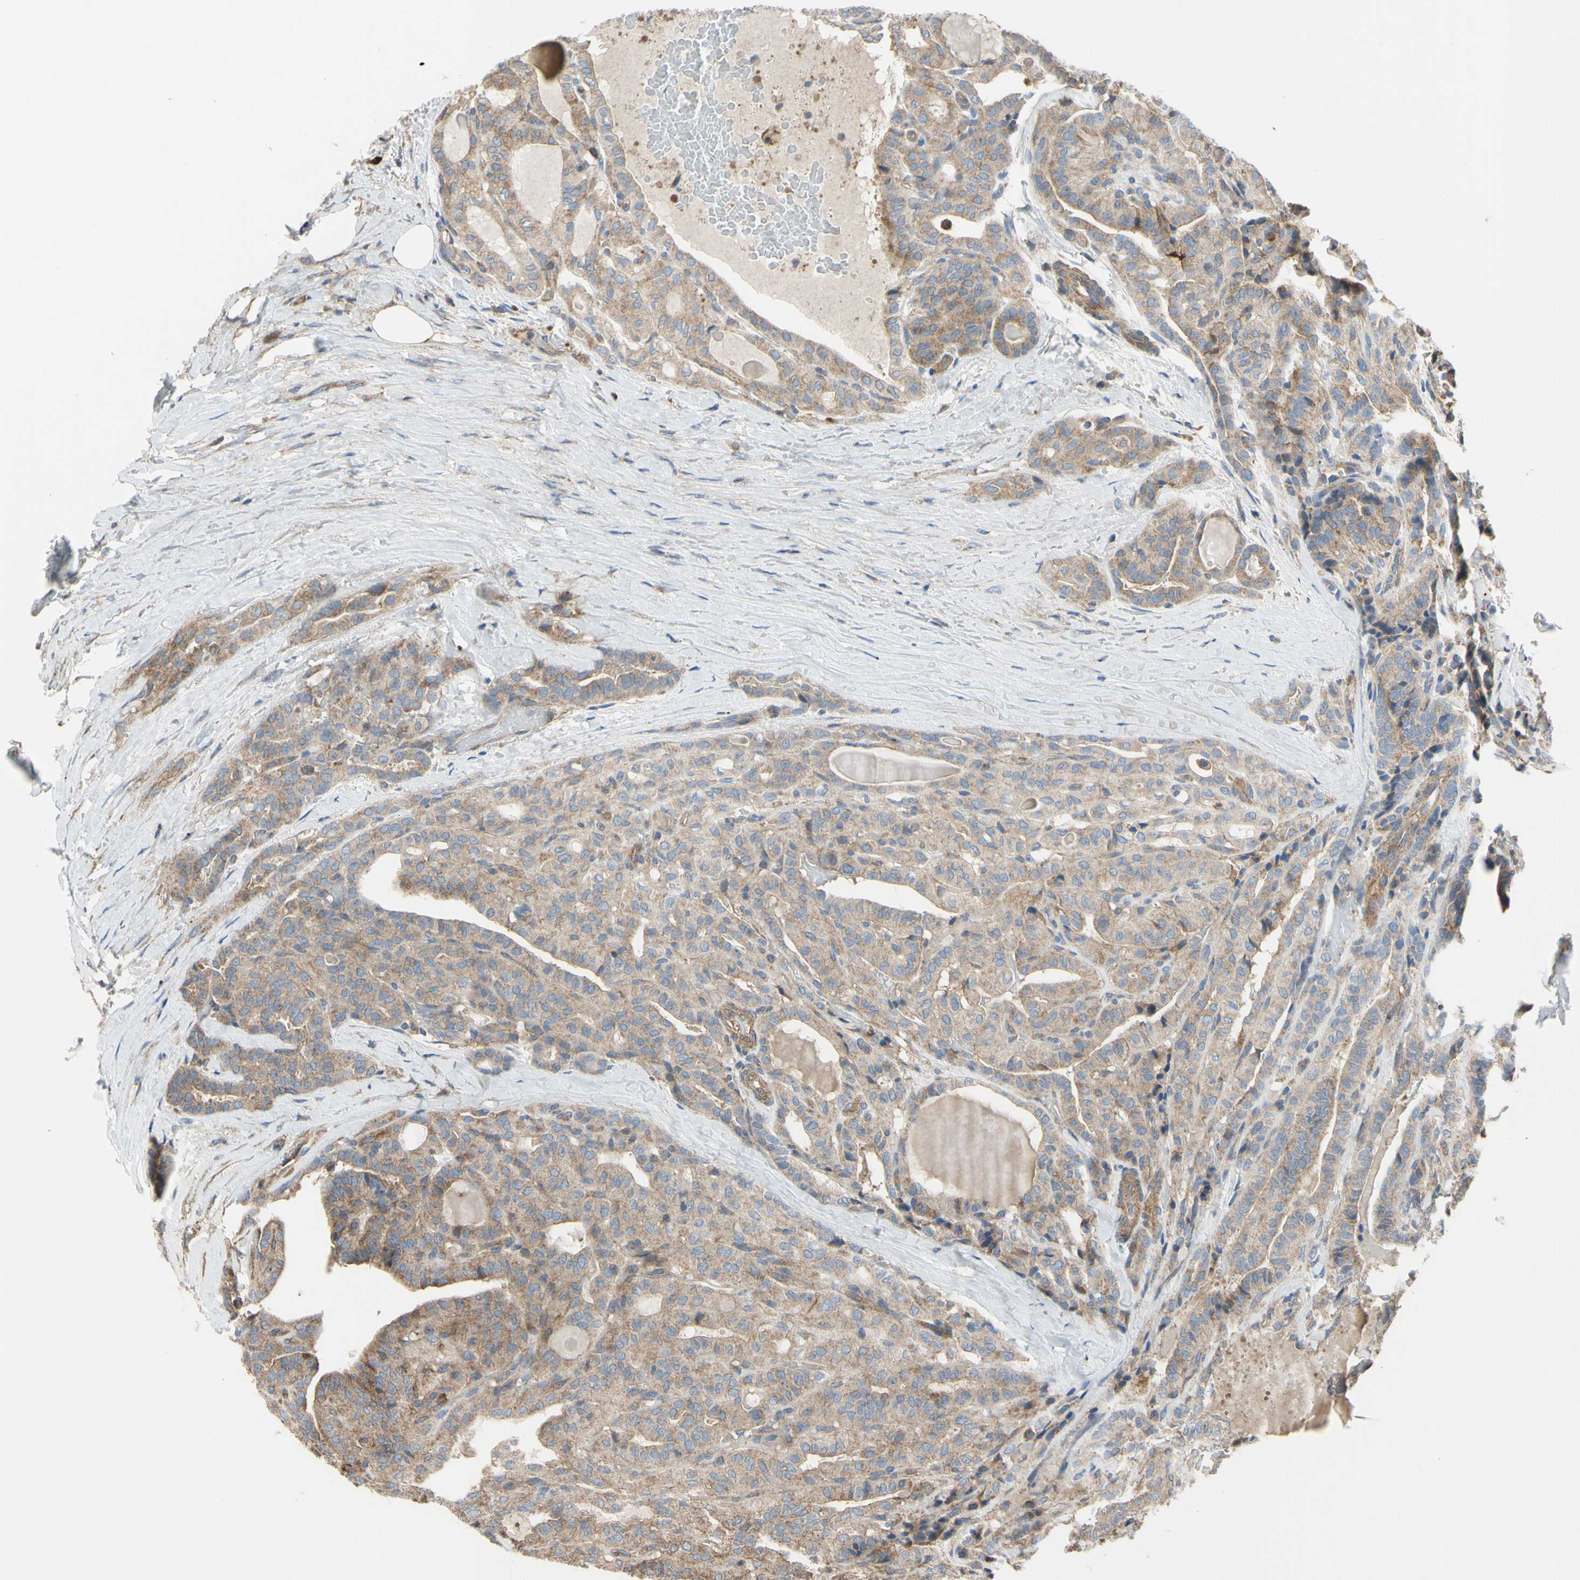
{"staining": {"intensity": "moderate", "quantity": ">75%", "location": "cytoplasmic/membranous"}, "tissue": "thyroid cancer", "cell_type": "Tumor cells", "image_type": "cancer", "snomed": [{"axis": "morphology", "description": "Papillary adenocarcinoma, NOS"}, {"axis": "topography", "description": "Thyroid gland"}], "caption": "Approximately >75% of tumor cells in human thyroid cancer display moderate cytoplasmic/membranous protein staining as visualized by brown immunohistochemical staining.", "gene": "BECN1", "patient": {"sex": "male", "age": 77}}